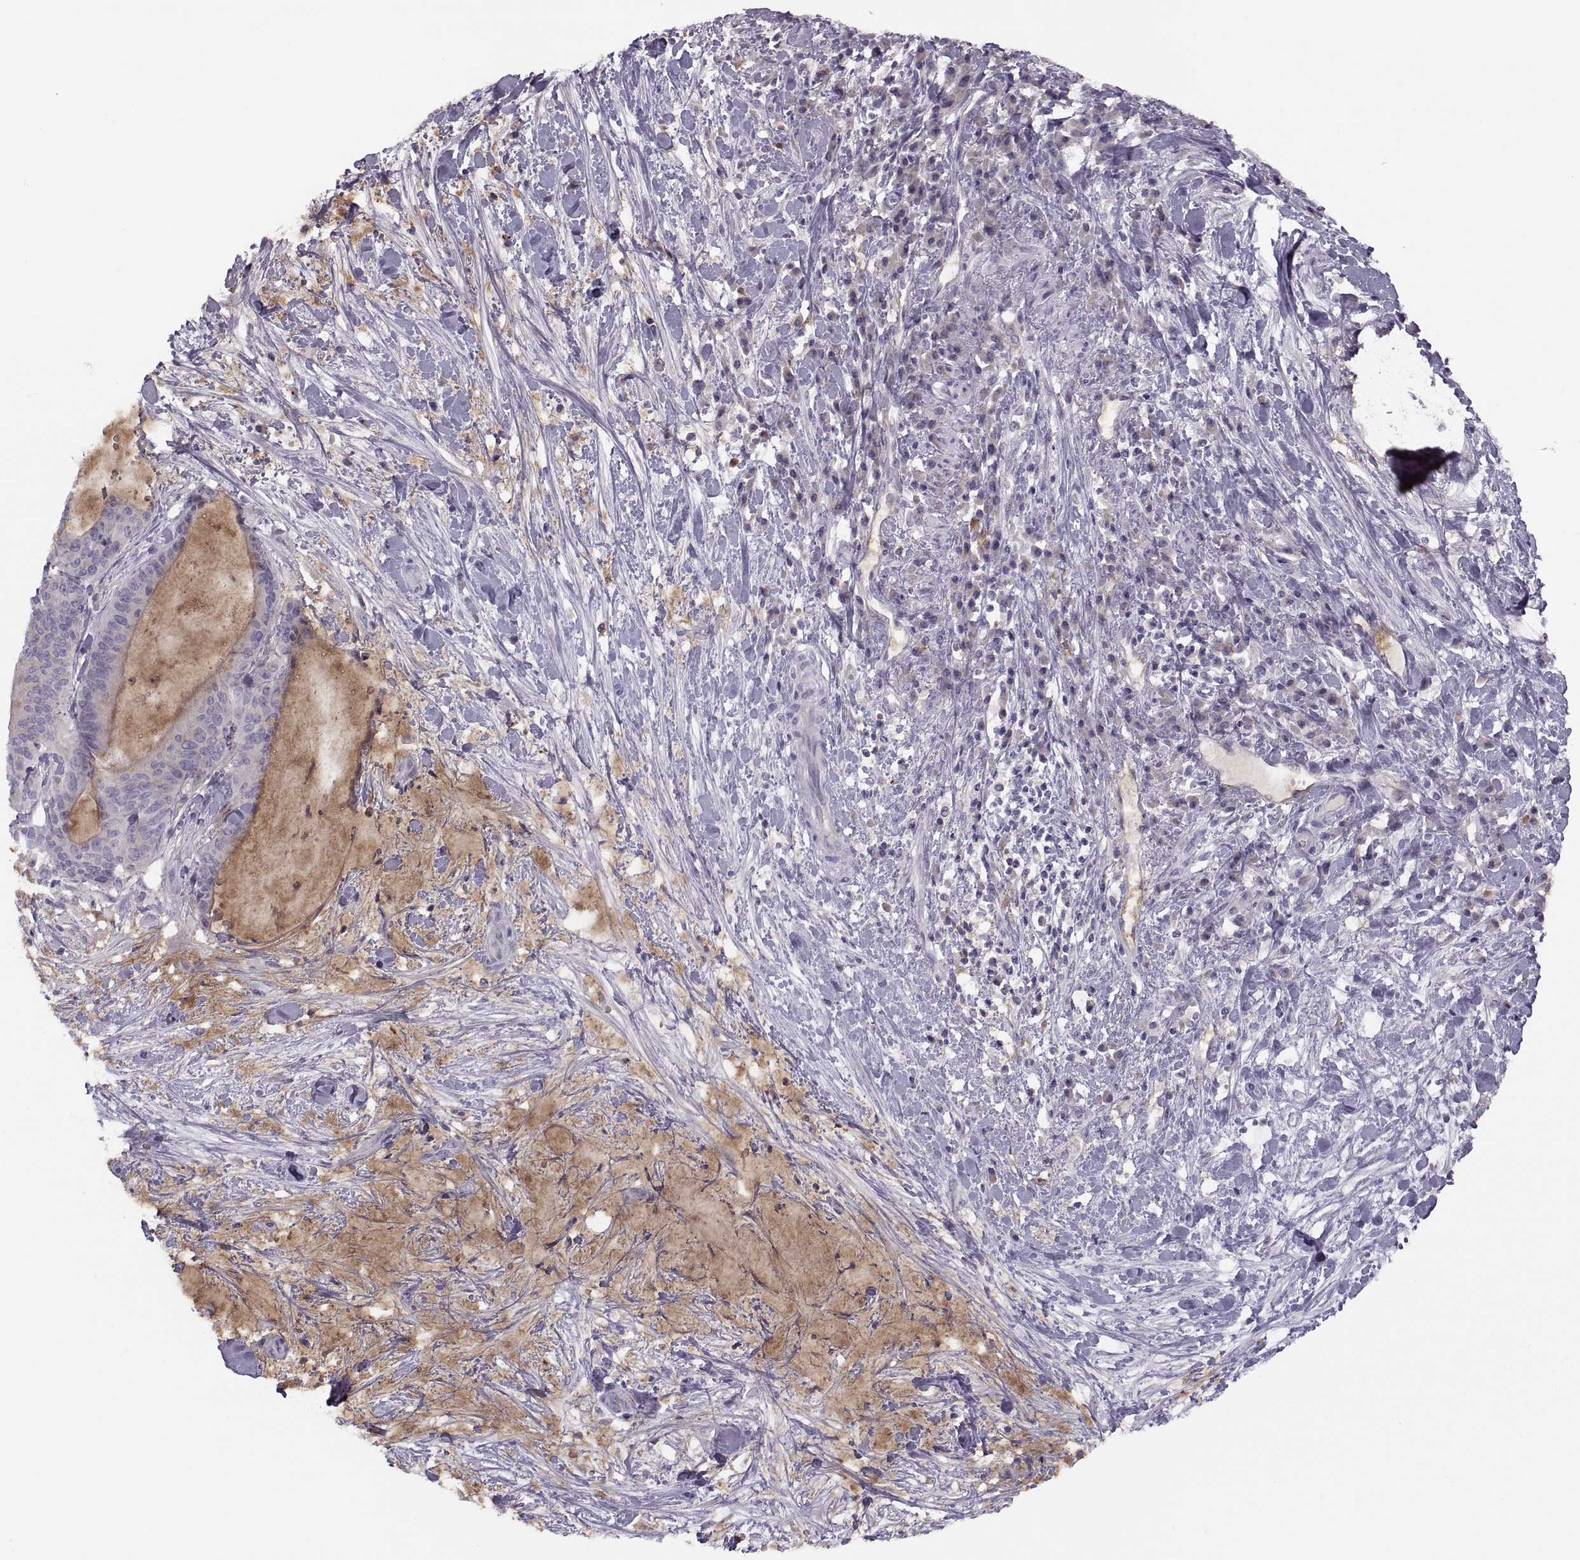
{"staining": {"intensity": "negative", "quantity": "none", "location": "none"}, "tissue": "liver cancer", "cell_type": "Tumor cells", "image_type": "cancer", "snomed": [{"axis": "morphology", "description": "Cholangiocarcinoma"}, {"axis": "topography", "description": "Liver"}], "caption": "Immunohistochemistry histopathology image of neoplastic tissue: liver cancer stained with DAB (3,3'-diaminobenzidine) displays no significant protein staining in tumor cells.", "gene": "H2AP", "patient": {"sex": "female", "age": 73}}